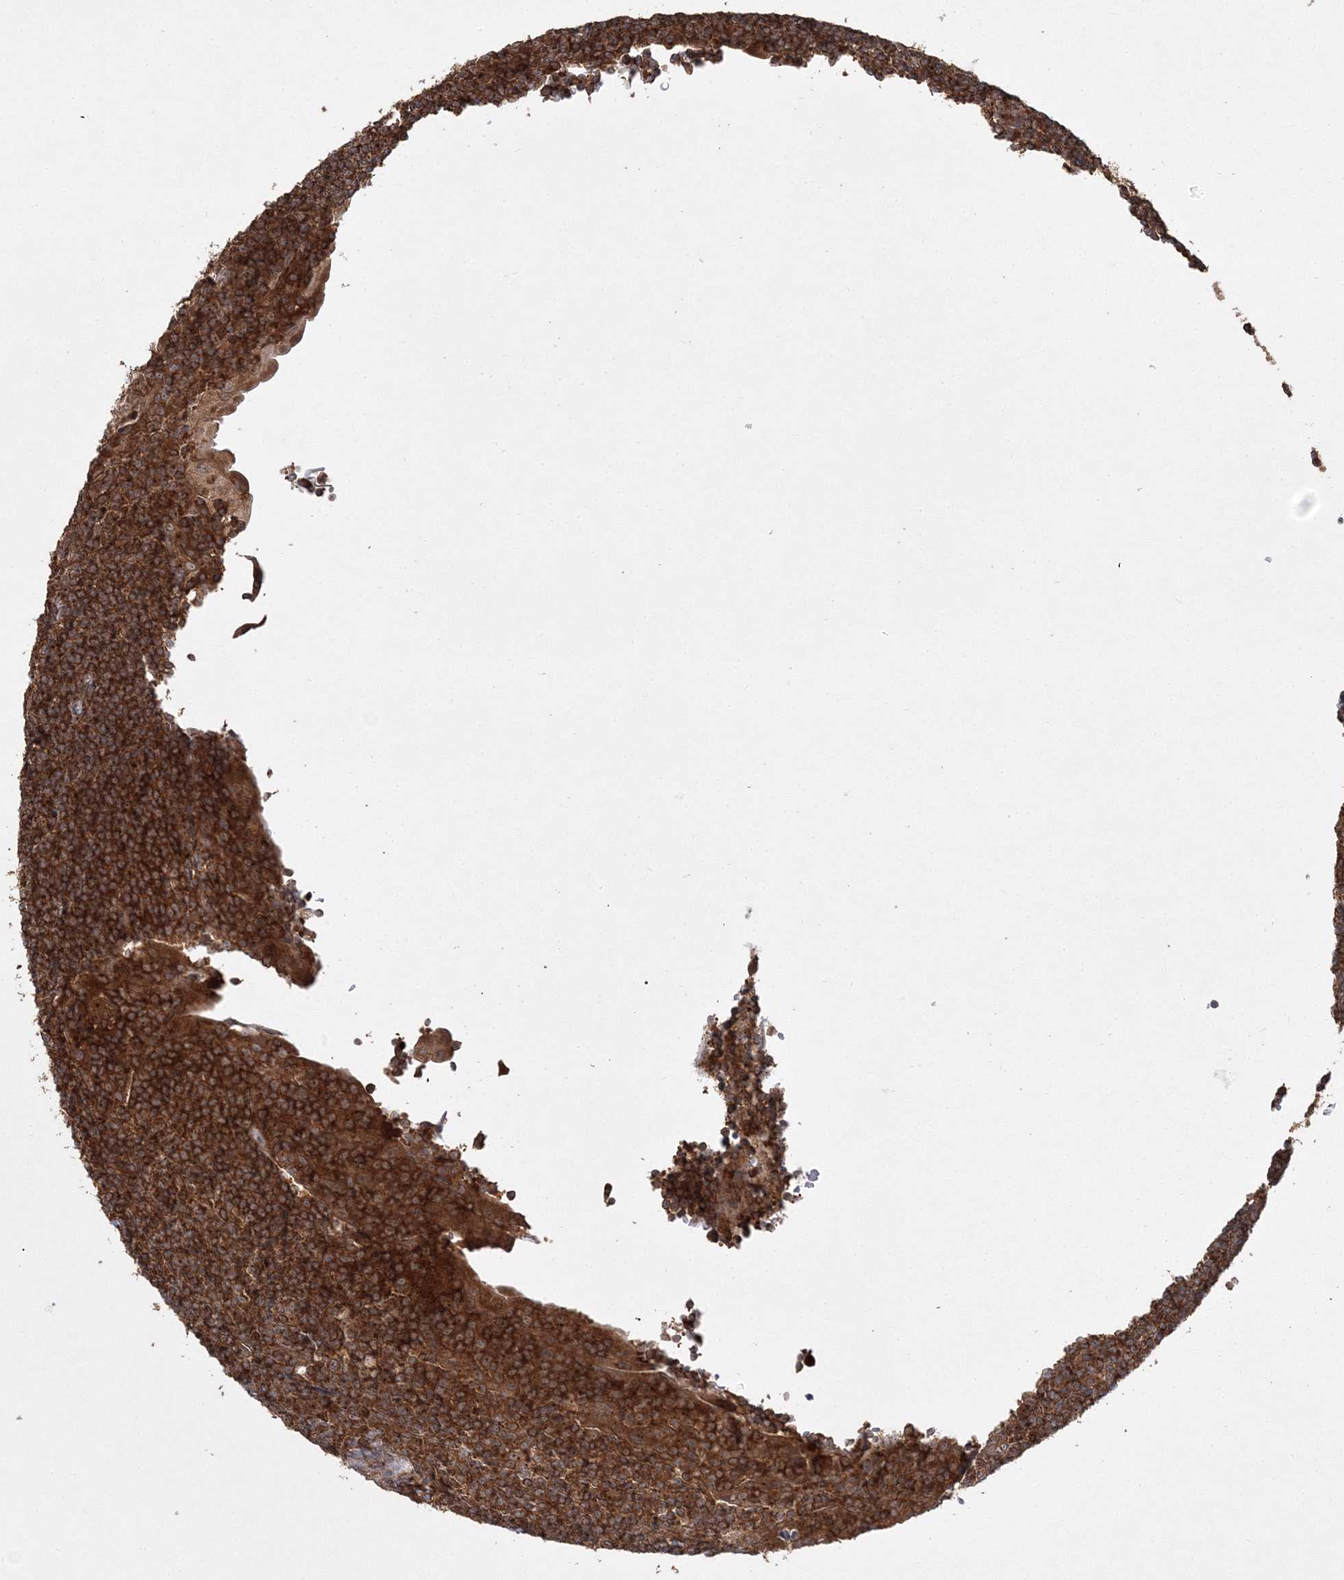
{"staining": {"intensity": "strong", "quantity": ">75%", "location": "cytoplasmic/membranous"}, "tissue": "tonsil", "cell_type": "Germinal center cells", "image_type": "normal", "snomed": [{"axis": "morphology", "description": "Normal tissue, NOS"}, {"axis": "topography", "description": "Tonsil"}], "caption": "Tonsil stained with DAB (3,3'-diaminobenzidine) immunohistochemistry (IHC) displays high levels of strong cytoplasmic/membranous positivity in about >75% of germinal center cells.", "gene": "WDR37", "patient": {"sex": "male", "age": 37}}